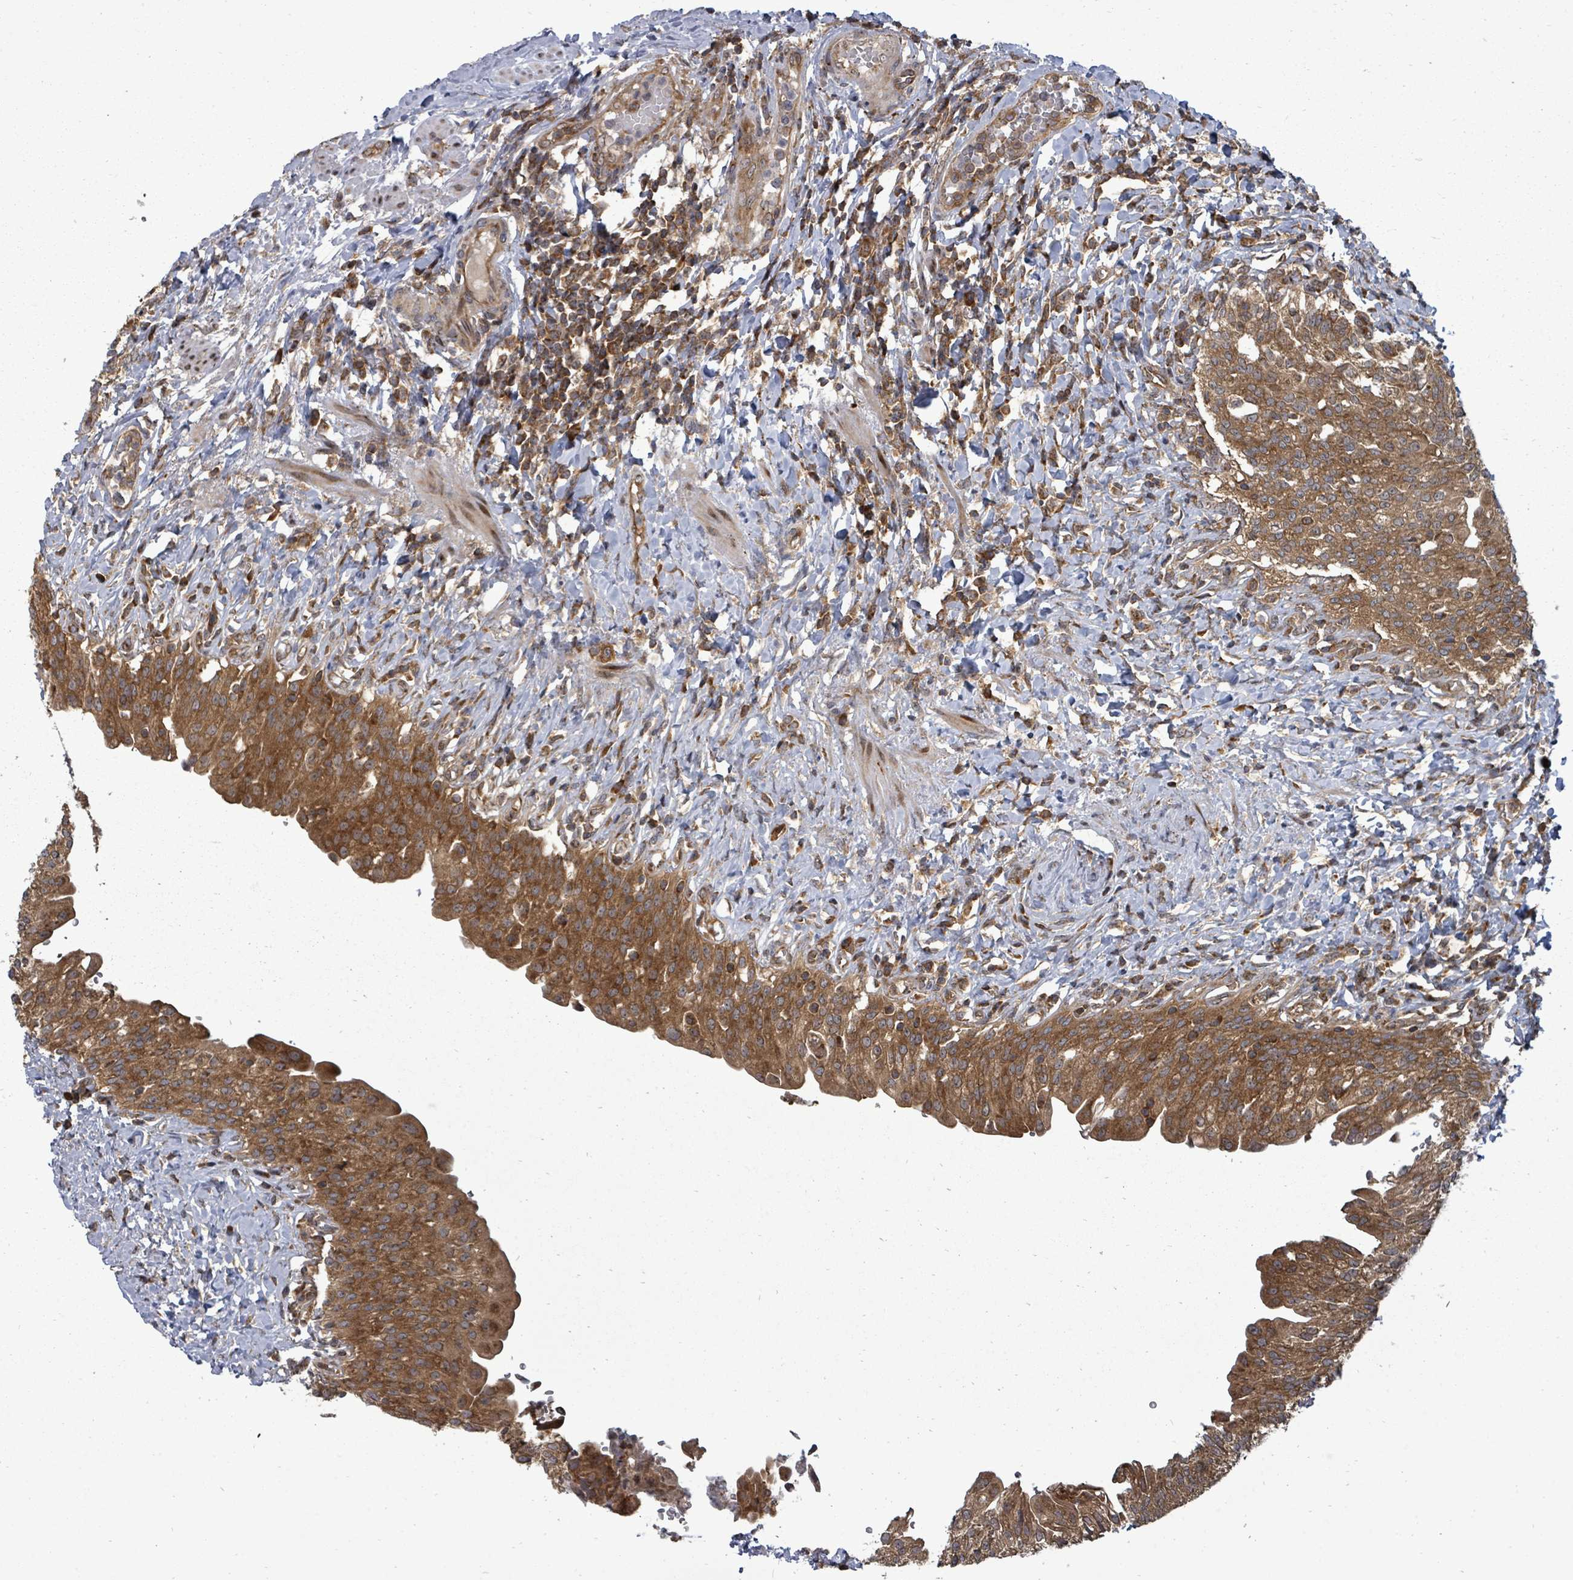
{"staining": {"intensity": "strong", "quantity": ">75%", "location": "cytoplasmic/membranous"}, "tissue": "urinary bladder", "cell_type": "Urothelial cells", "image_type": "normal", "snomed": [{"axis": "morphology", "description": "Normal tissue, NOS"}, {"axis": "morphology", "description": "Inflammation, NOS"}, {"axis": "topography", "description": "Urinary bladder"}], "caption": "Protein staining of normal urinary bladder exhibits strong cytoplasmic/membranous expression in about >75% of urothelial cells. (brown staining indicates protein expression, while blue staining denotes nuclei).", "gene": "EIF3CL", "patient": {"sex": "male", "age": 64}}